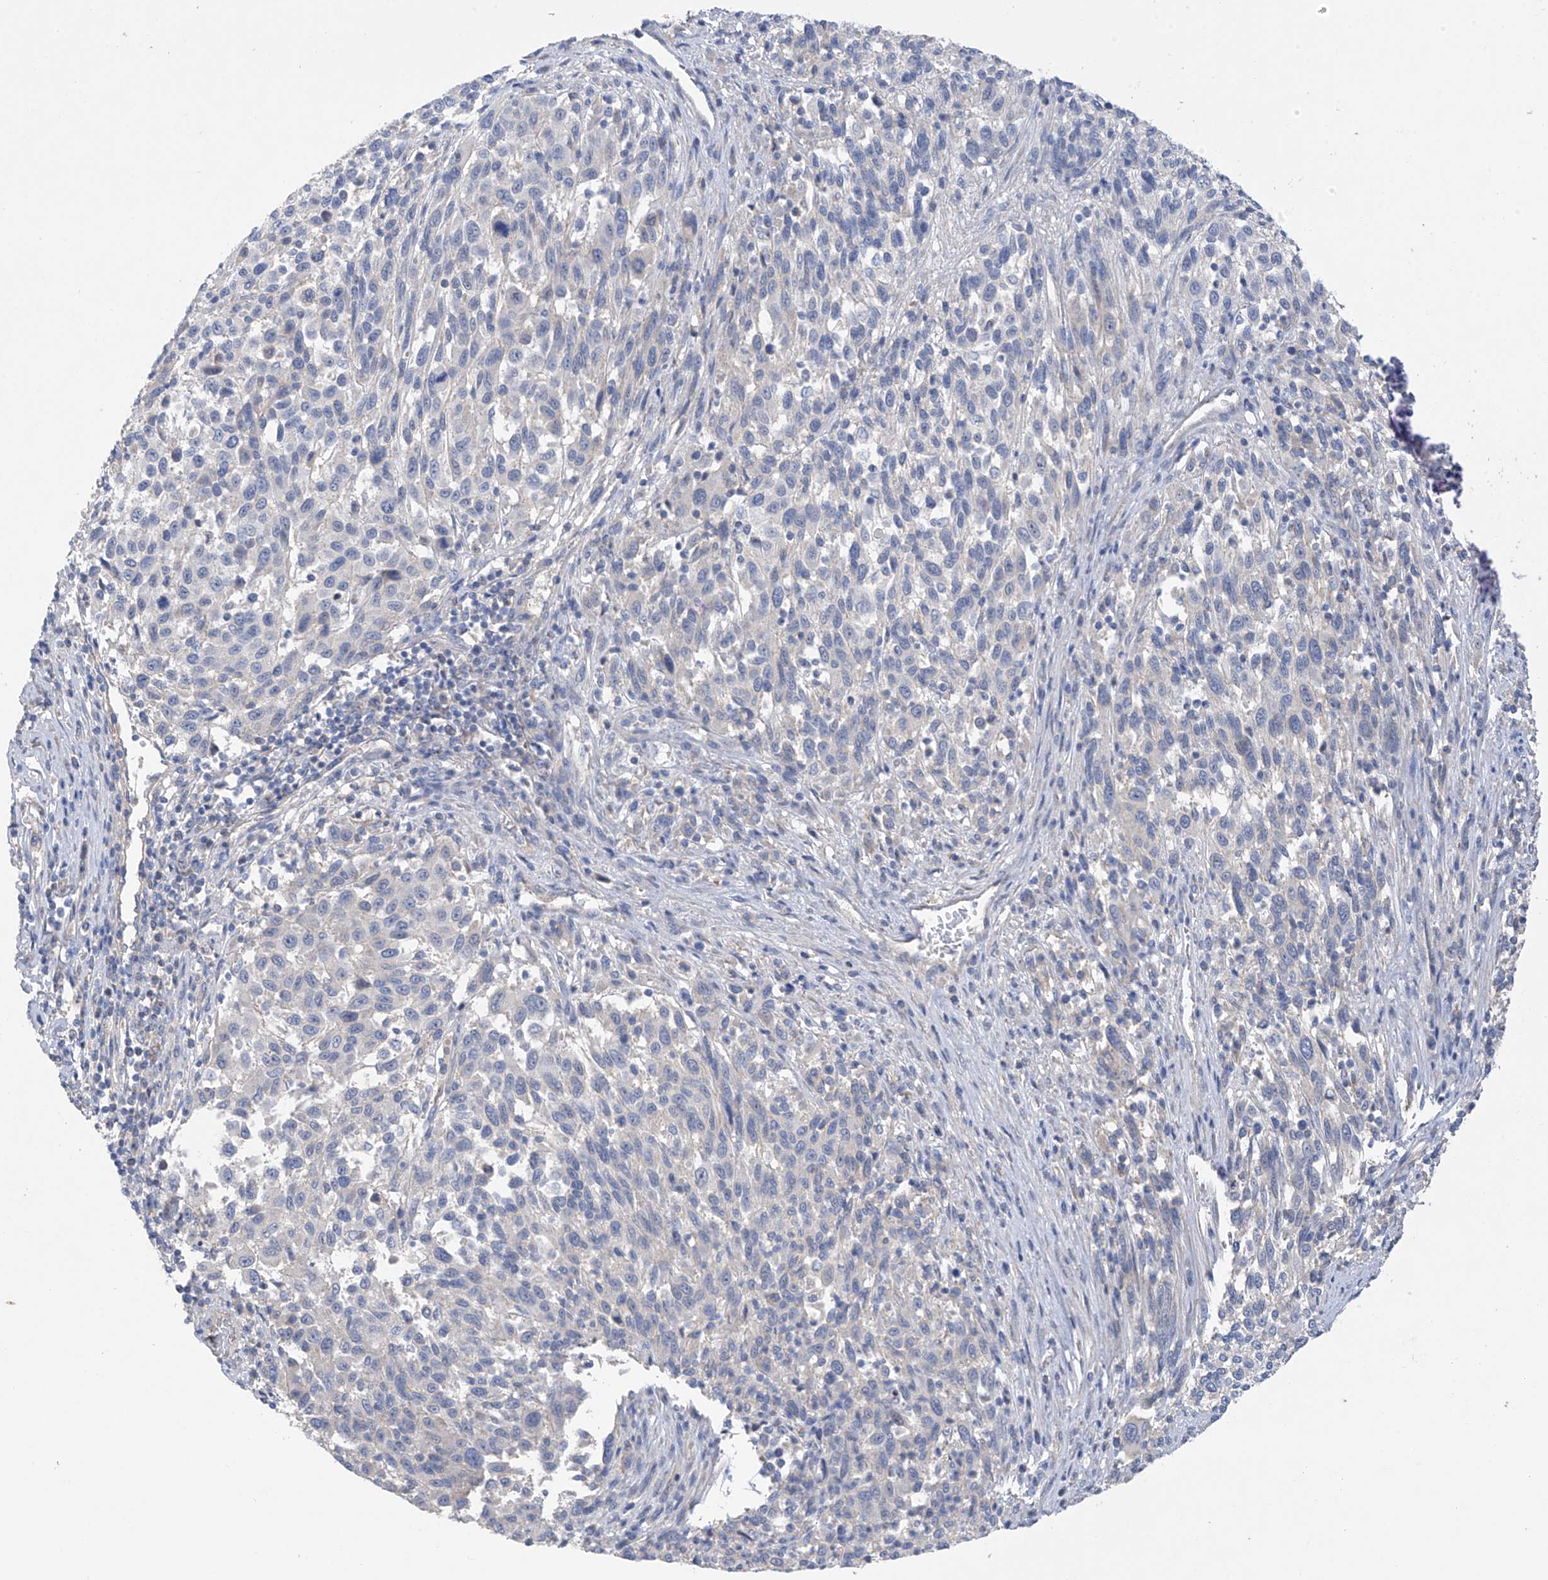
{"staining": {"intensity": "negative", "quantity": "none", "location": "none"}, "tissue": "melanoma", "cell_type": "Tumor cells", "image_type": "cancer", "snomed": [{"axis": "morphology", "description": "Malignant melanoma, Metastatic site"}, {"axis": "topography", "description": "Lymph node"}], "caption": "Malignant melanoma (metastatic site) was stained to show a protein in brown. There is no significant positivity in tumor cells. (Stains: DAB immunohistochemistry (IHC) with hematoxylin counter stain, Microscopy: brightfield microscopy at high magnification).", "gene": "PRSS12", "patient": {"sex": "male", "age": 61}}